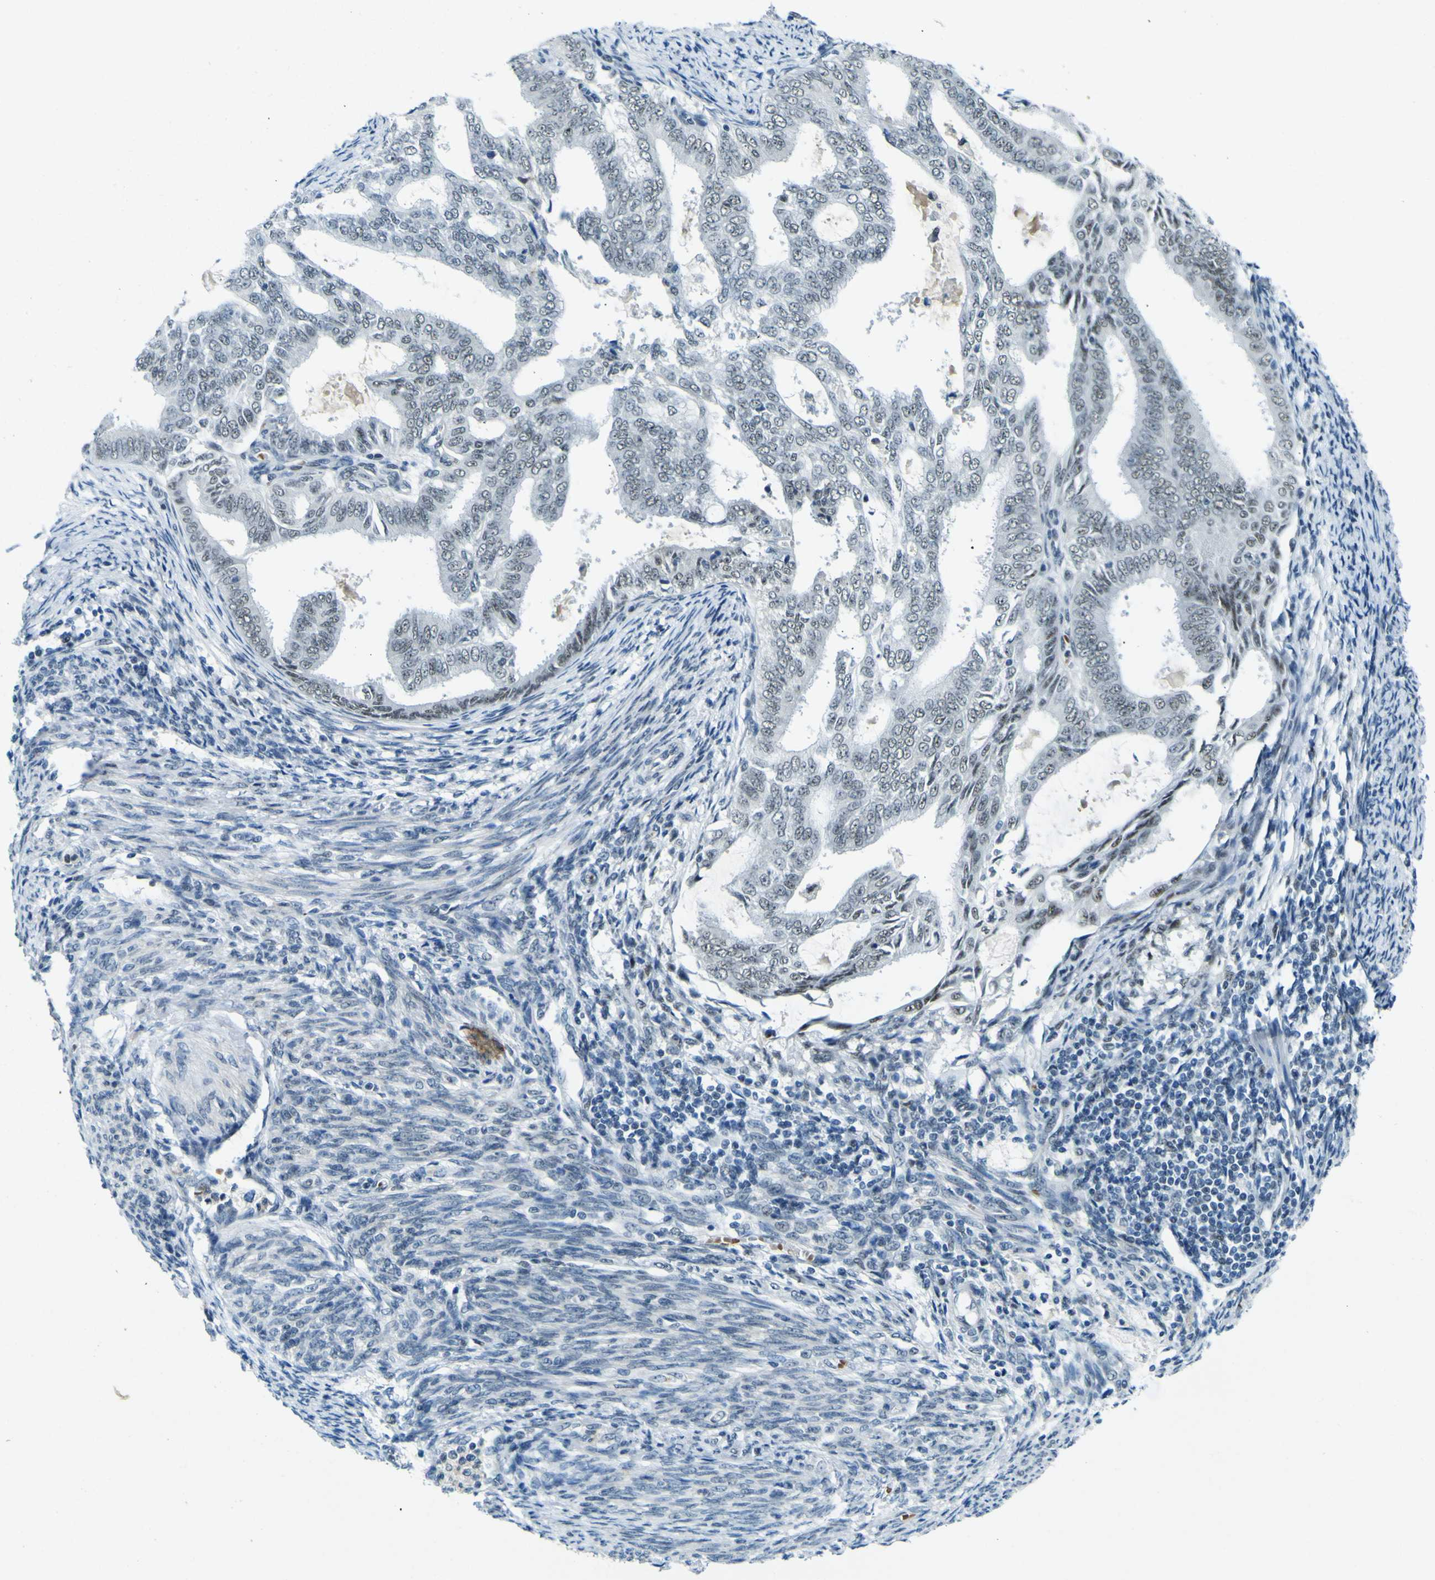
{"staining": {"intensity": "negative", "quantity": "none", "location": "none"}, "tissue": "endometrial cancer", "cell_type": "Tumor cells", "image_type": "cancer", "snomed": [{"axis": "morphology", "description": "Adenocarcinoma, NOS"}, {"axis": "topography", "description": "Endometrium"}], "caption": "This is an immunohistochemistry histopathology image of endometrial cancer. There is no expression in tumor cells.", "gene": "CEBPG", "patient": {"sex": "female", "age": 58}}